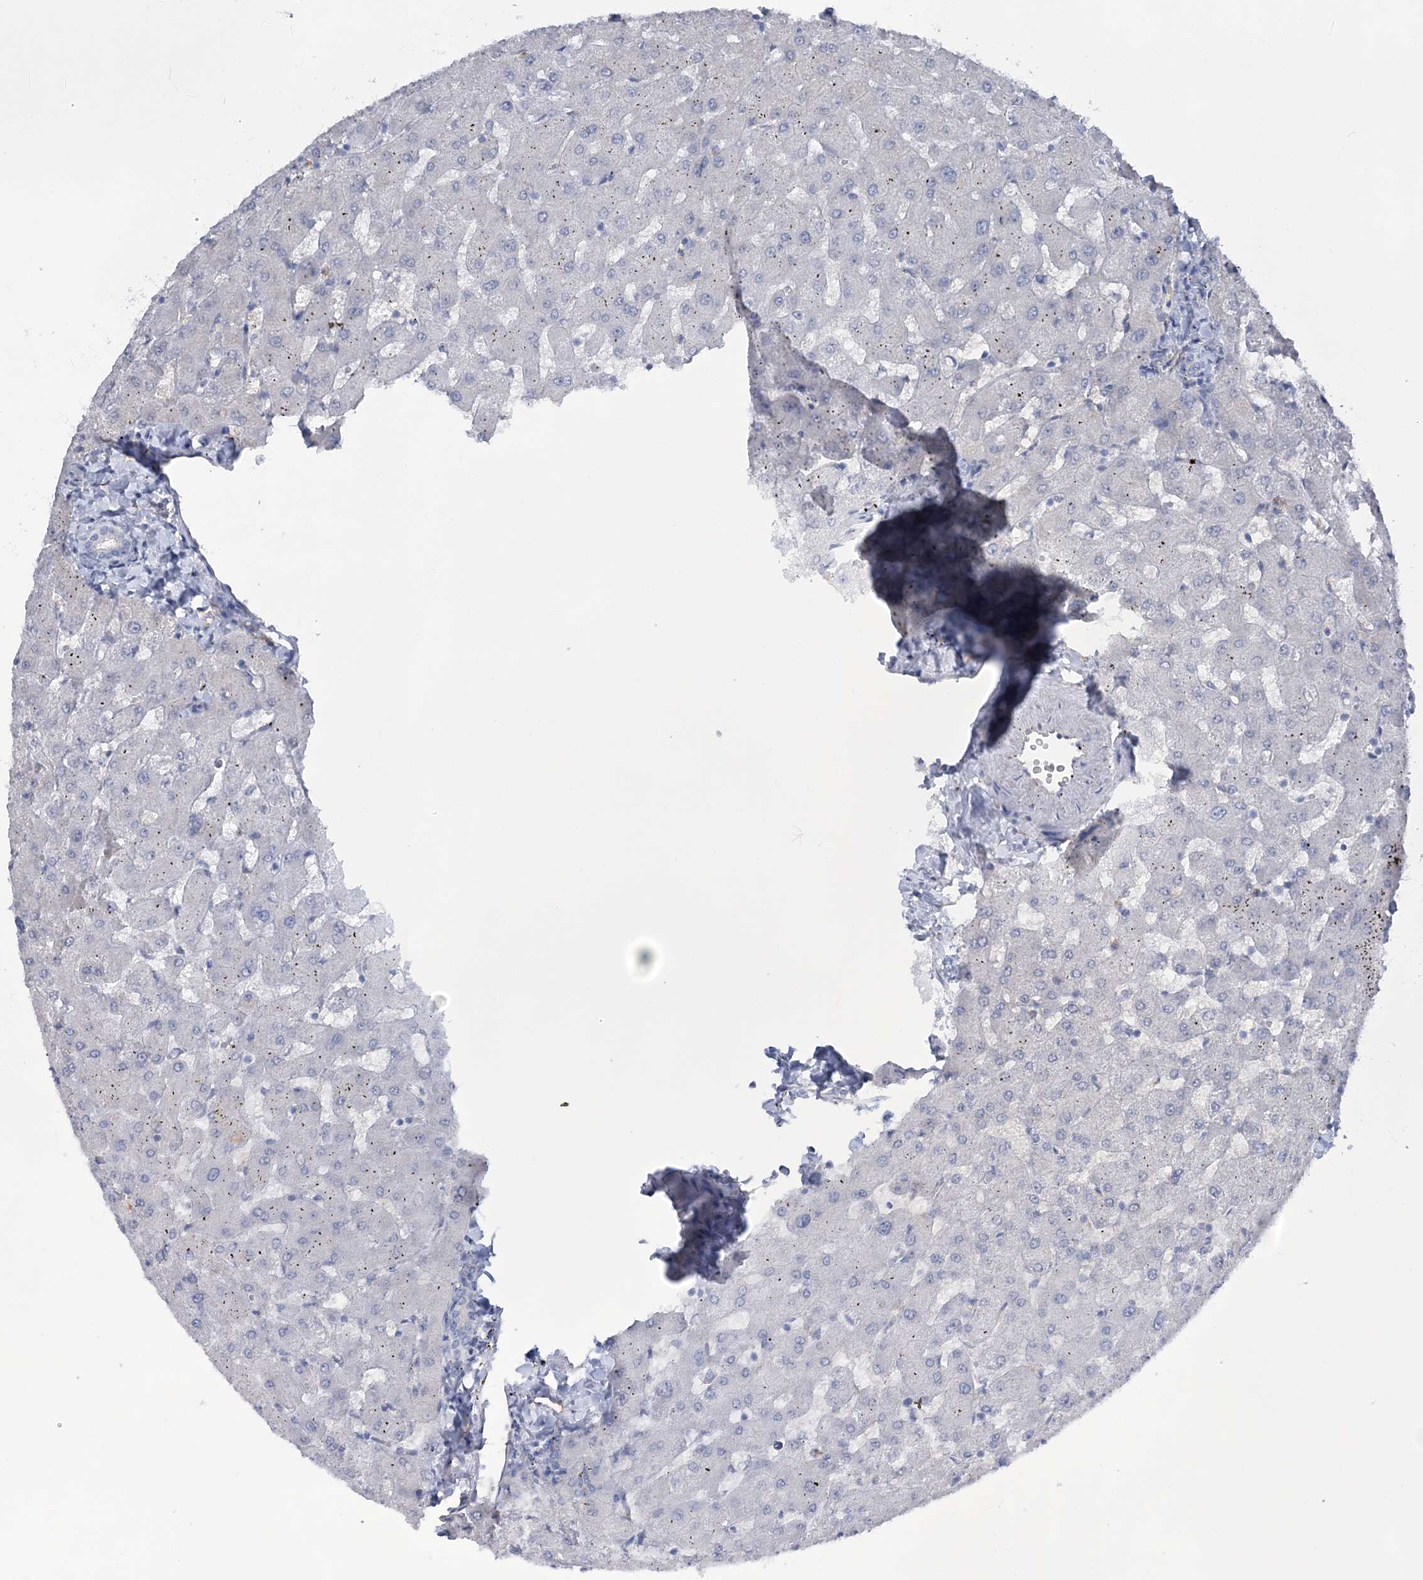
{"staining": {"intensity": "negative", "quantity": "none", "location": "none"}, "tissue": "liver", "cell_type": "Cholangiocytes", "image_type": "normal", "snomed": [{"axis": "morphology", "description": "Normal tissue, NOS"}, {"axis": "topography", "description": "Liver"}], "caption": "Immunohistochemistry image of normal liver: liver stained with DAB (3,3'-diaminobenzidine) displays no significant protein expression in cholangiocytes. (DAB IHC with hematoxylin counter stain).", "gene": "RAB11FIP5", "patient": {"sex": "female", "age": 63}}